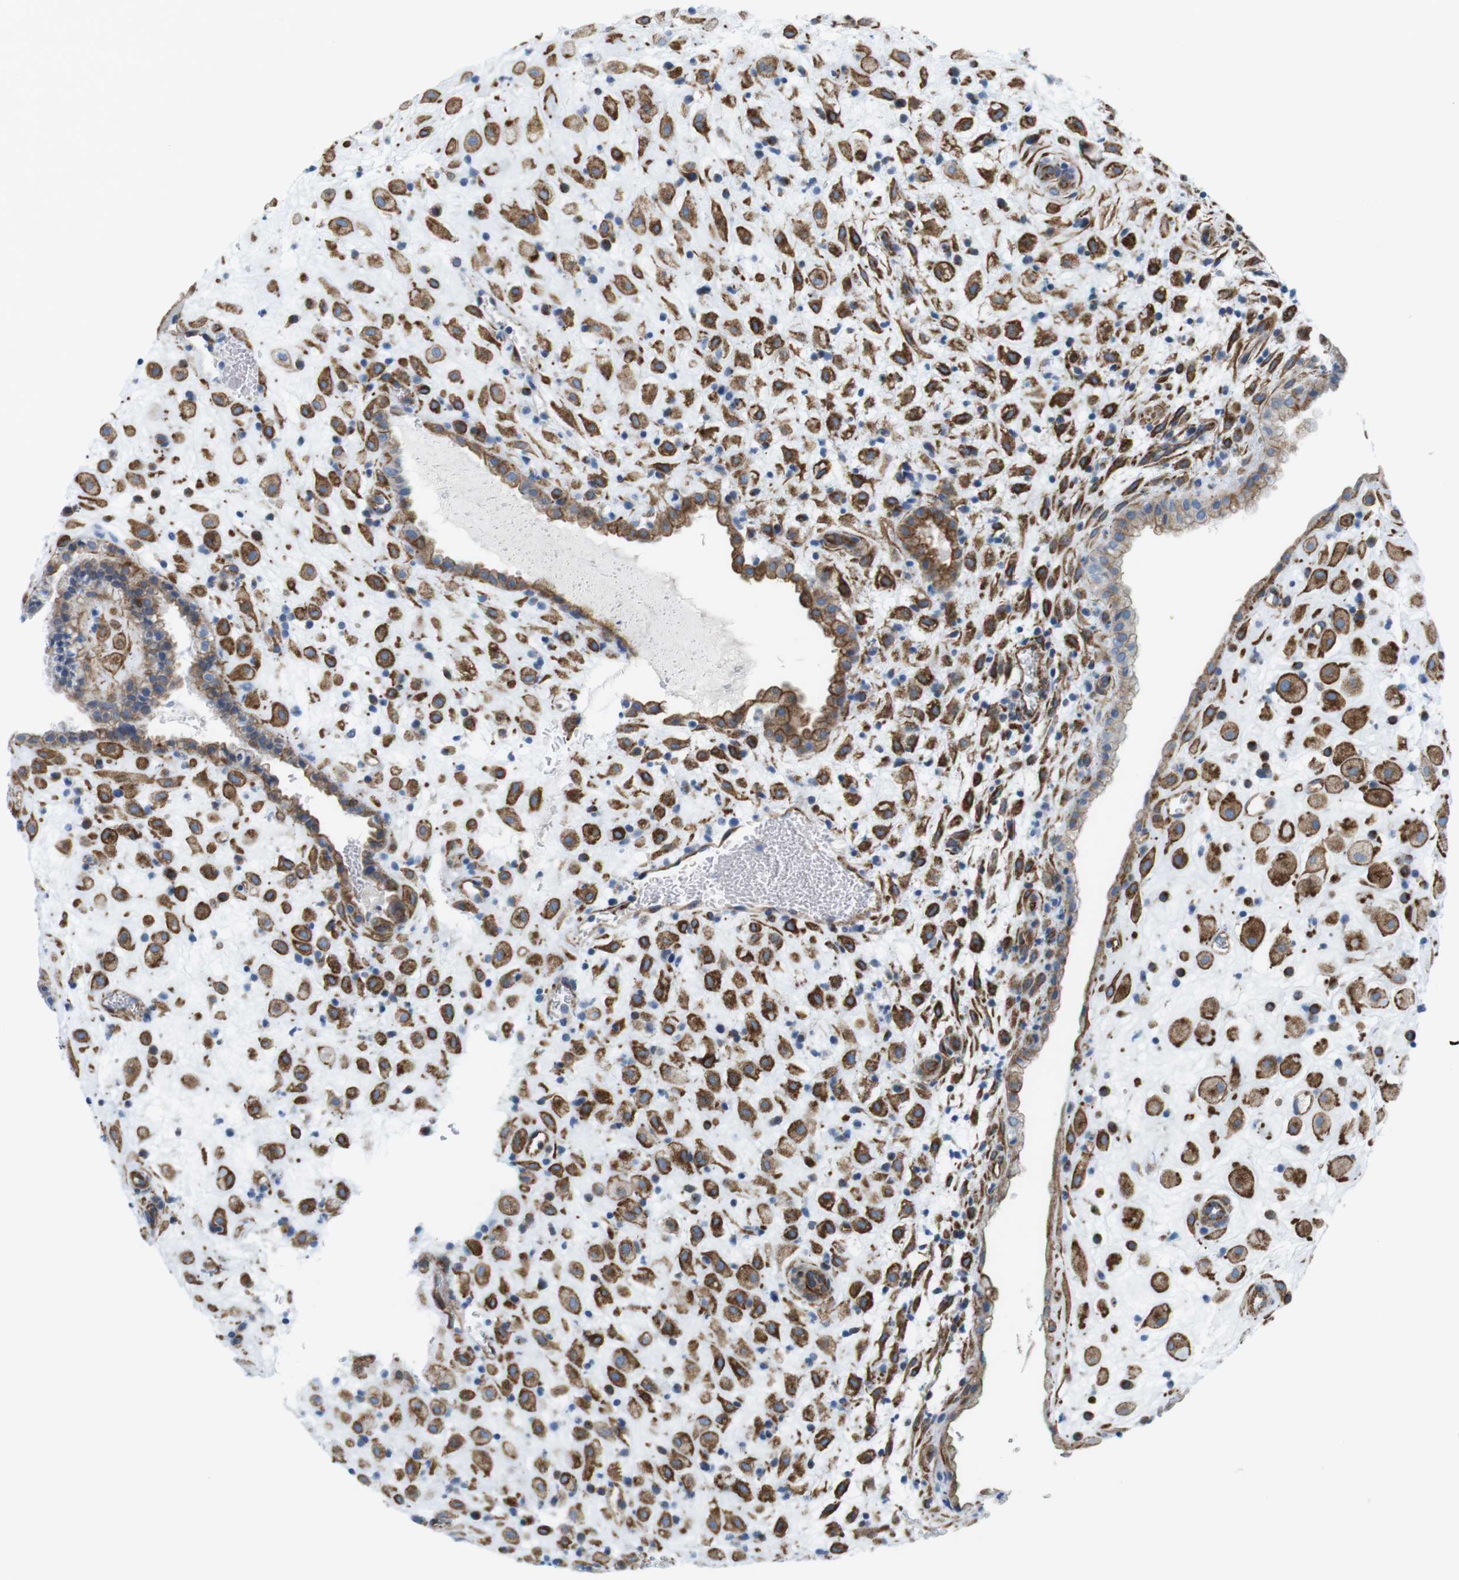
{"staining": {"intensity": "strong", "quantity": ">75%", "location": "cytoplasmic/membranous"}, "tissue": "placenta", "cell_type": "Decidual cells", "image_type": "normal", "snomed": [{"axis": "morphology", "description": "Normal tissue, NOS"}, {"axis": "topography", "description": "Placenta"}], "caption": "Immunohistochemistry micrograph of benign placenta stained for a protein (brown), which reveals high levels of strong cytoplasmic/membranous staining in about >75% of decidual cells.", "gene": "MYH9", "patient": {"sex": "female", "age": 35}}